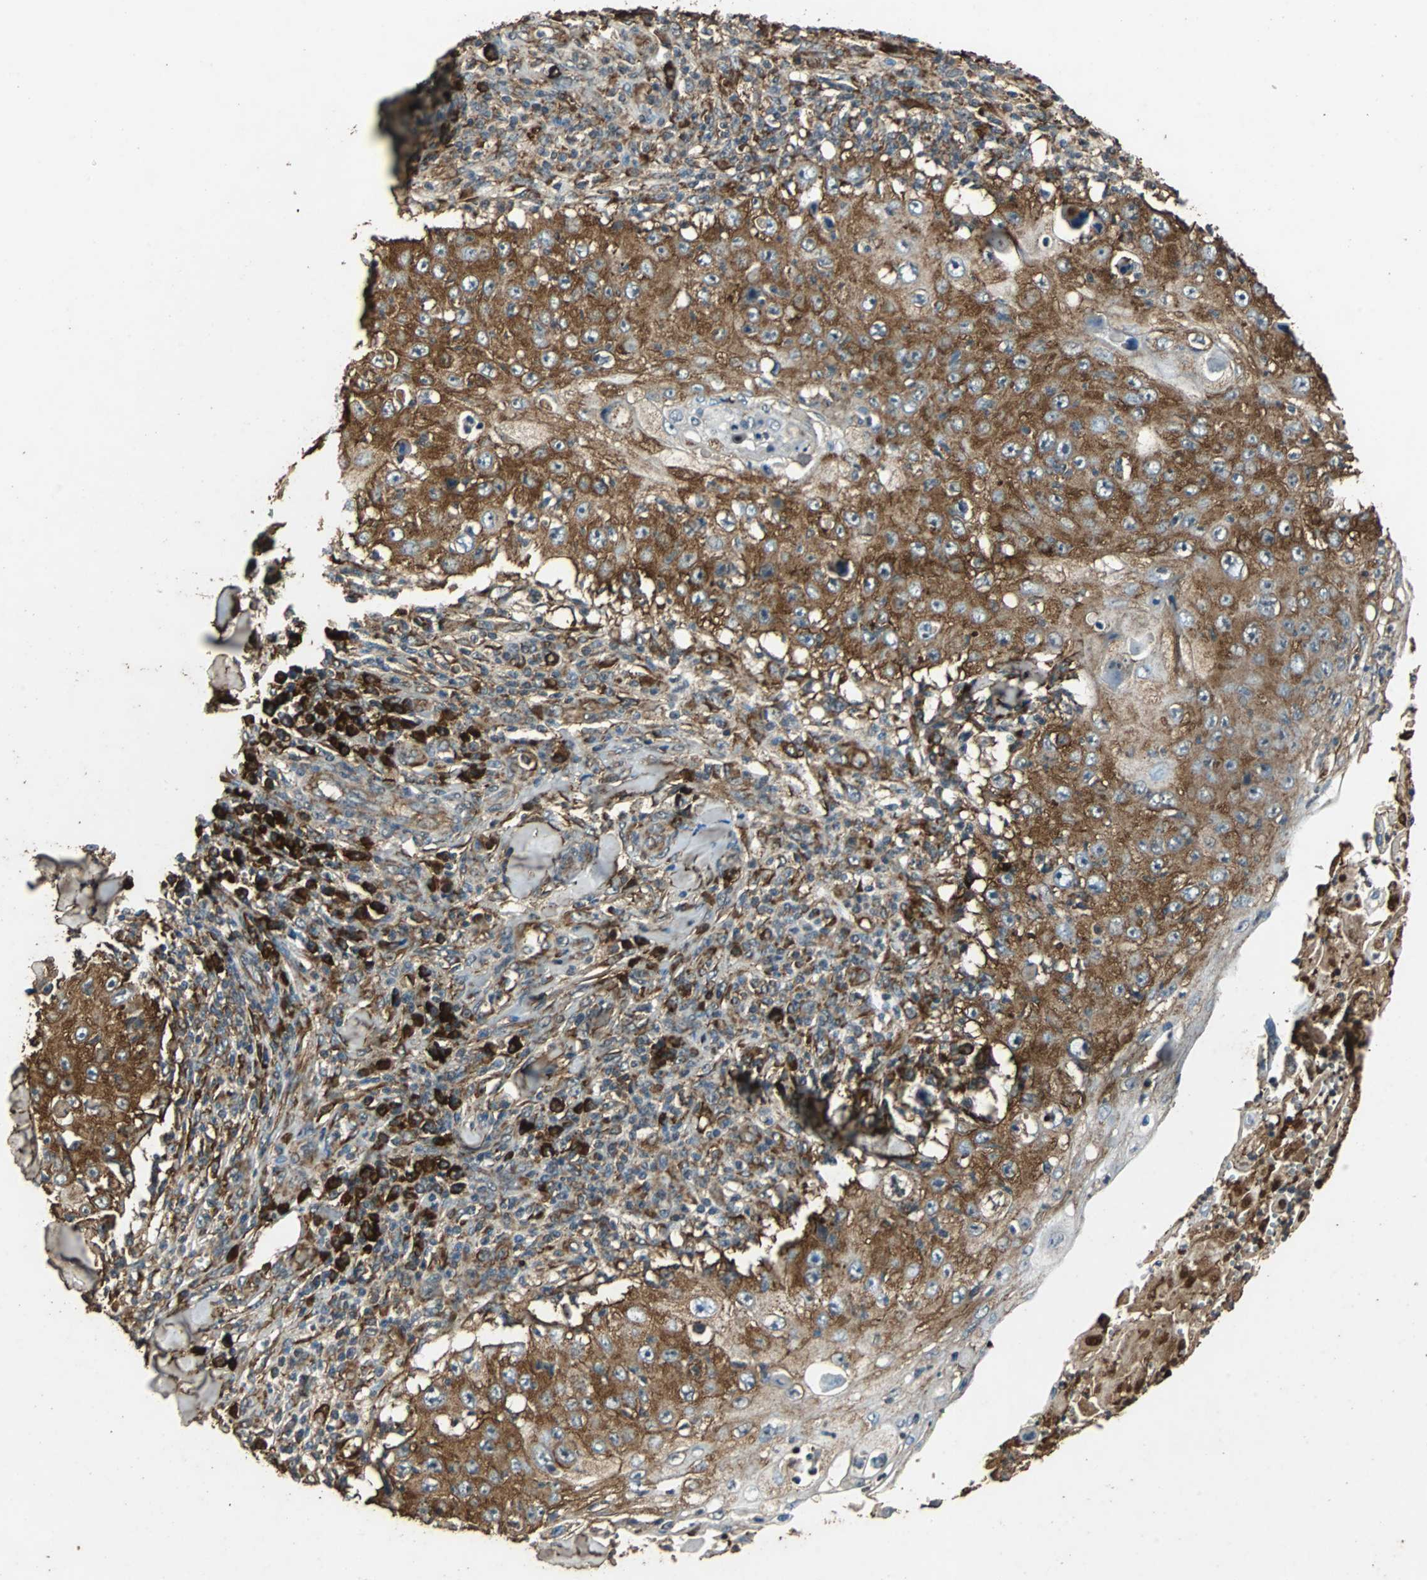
{"staining": {"intensity": "strong", "quantity": ">75%", "location": "cytoplasmic/membranous"}, "tissue": "skin cancer", "cell_type": "Tumor cells", "image_type": "cancer", "snomed": [{"axis": "morphology", "description": "Squamous cell carcinoma, NOS"}, {"axis": "topography", "description": "Skin"}], "caption": "DAB immunohistochemical staining of skin cancer reveals strong cytoplasmic/membranous protein positivity in approximately >75% of tumor cells.", "gene": "NAA10", "patient": {"sex": "male", "age": 86}}